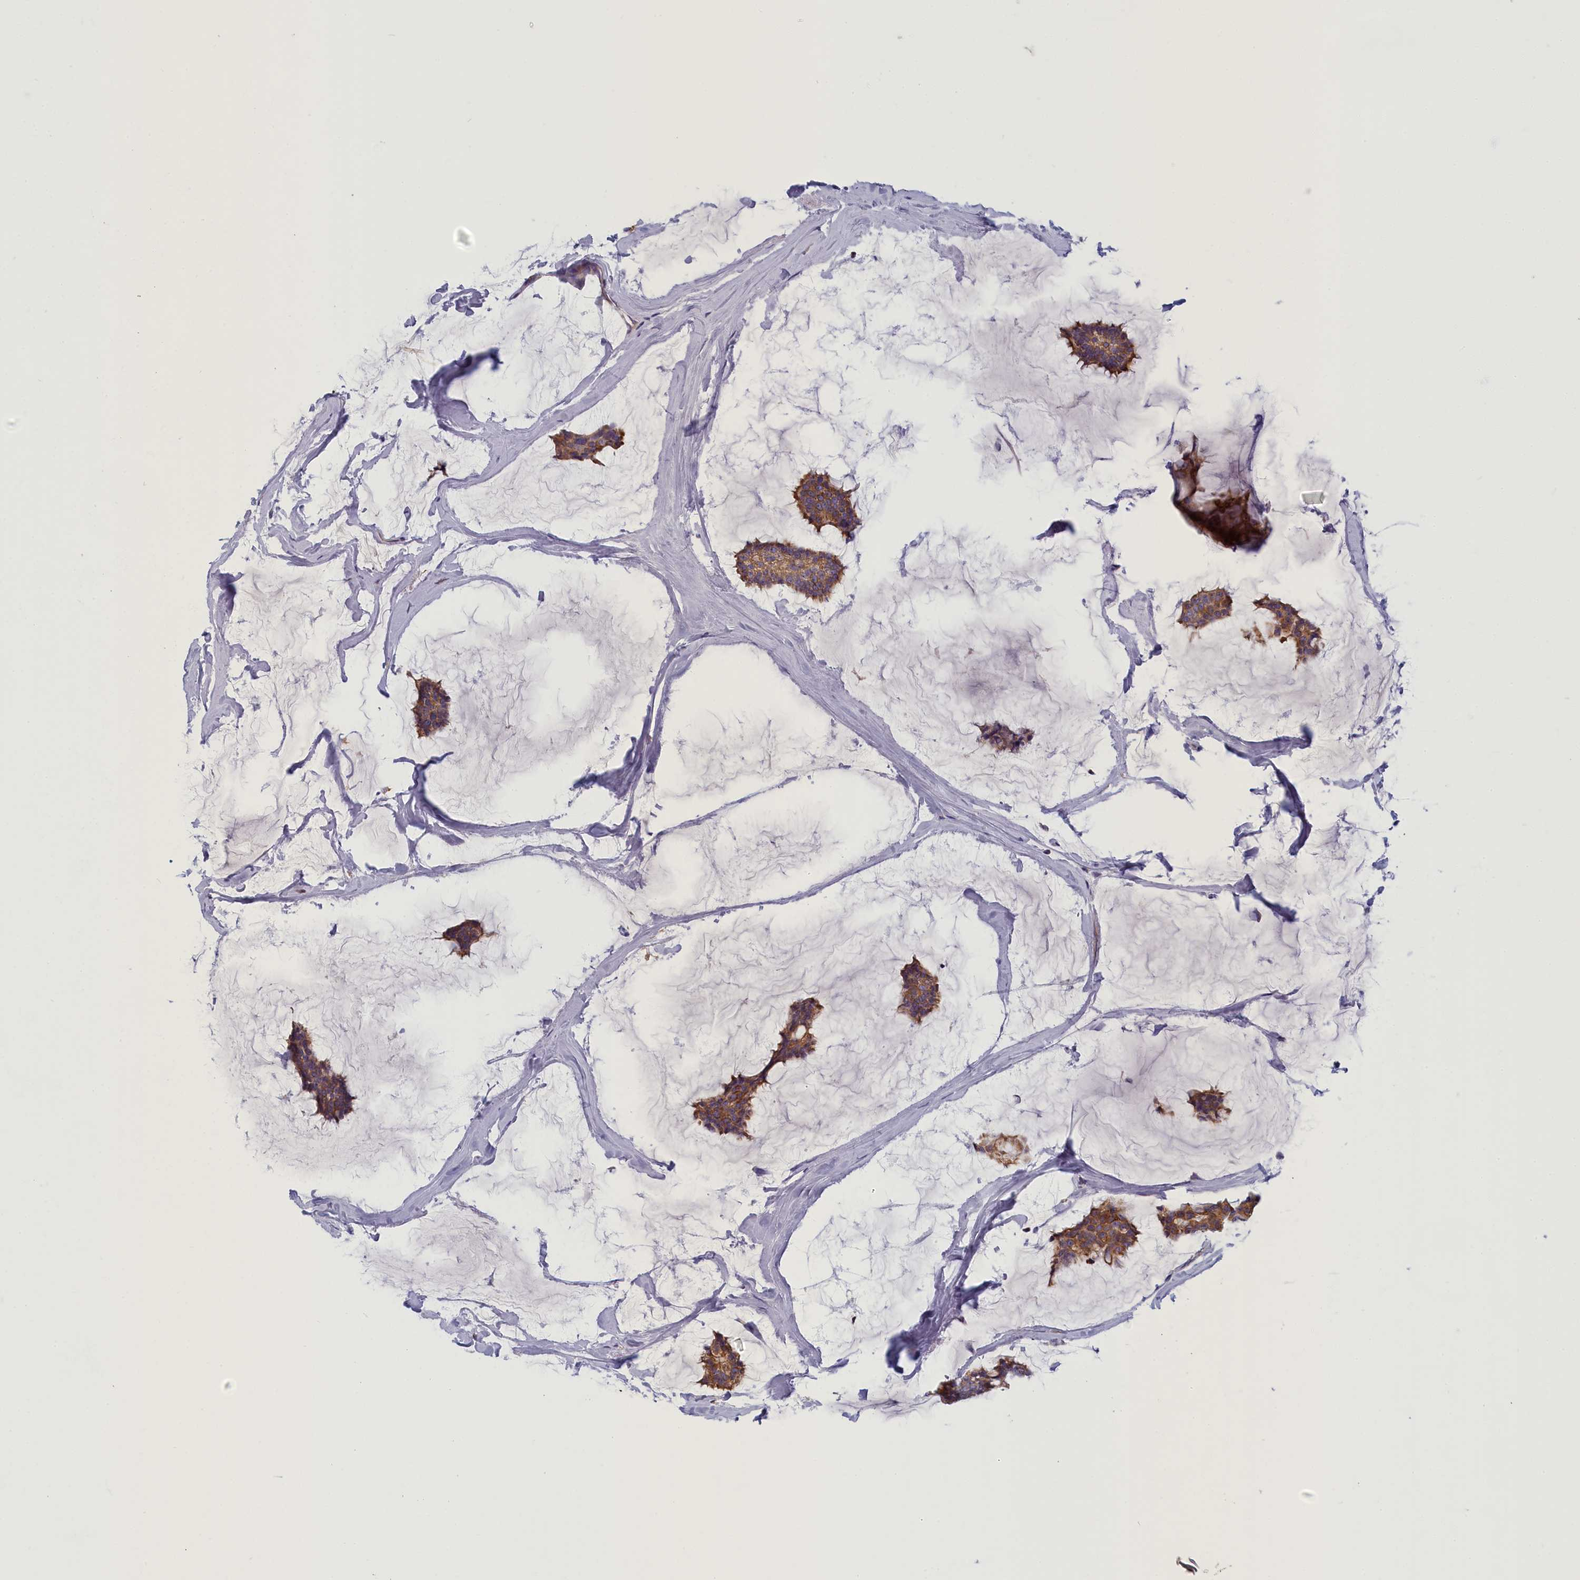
{"staining": {"intensity": "moderate", "quantity": ">75%", "location": "cytoplasmic/membranous"}, "tissue": "breast cancer", "cell_type": "Tumor cells", "image_type": "cancer", "snomed": [{"axis": "morphology", "description": "Duct carcinoma"}, {"axis": "topography", "description": "Breast"}], "caption": "High-magnification brightfield microscopy of intraductal carcinoma (breast) stained with DAB (brown) and counterstained with hematoxylin (blue). tumor cells exhibit moderate cytoplasmic/membranous staining is present in approximately>75% of cells.", "gene": "NOL10", "patient": {"sex": "female", "age": 93}}